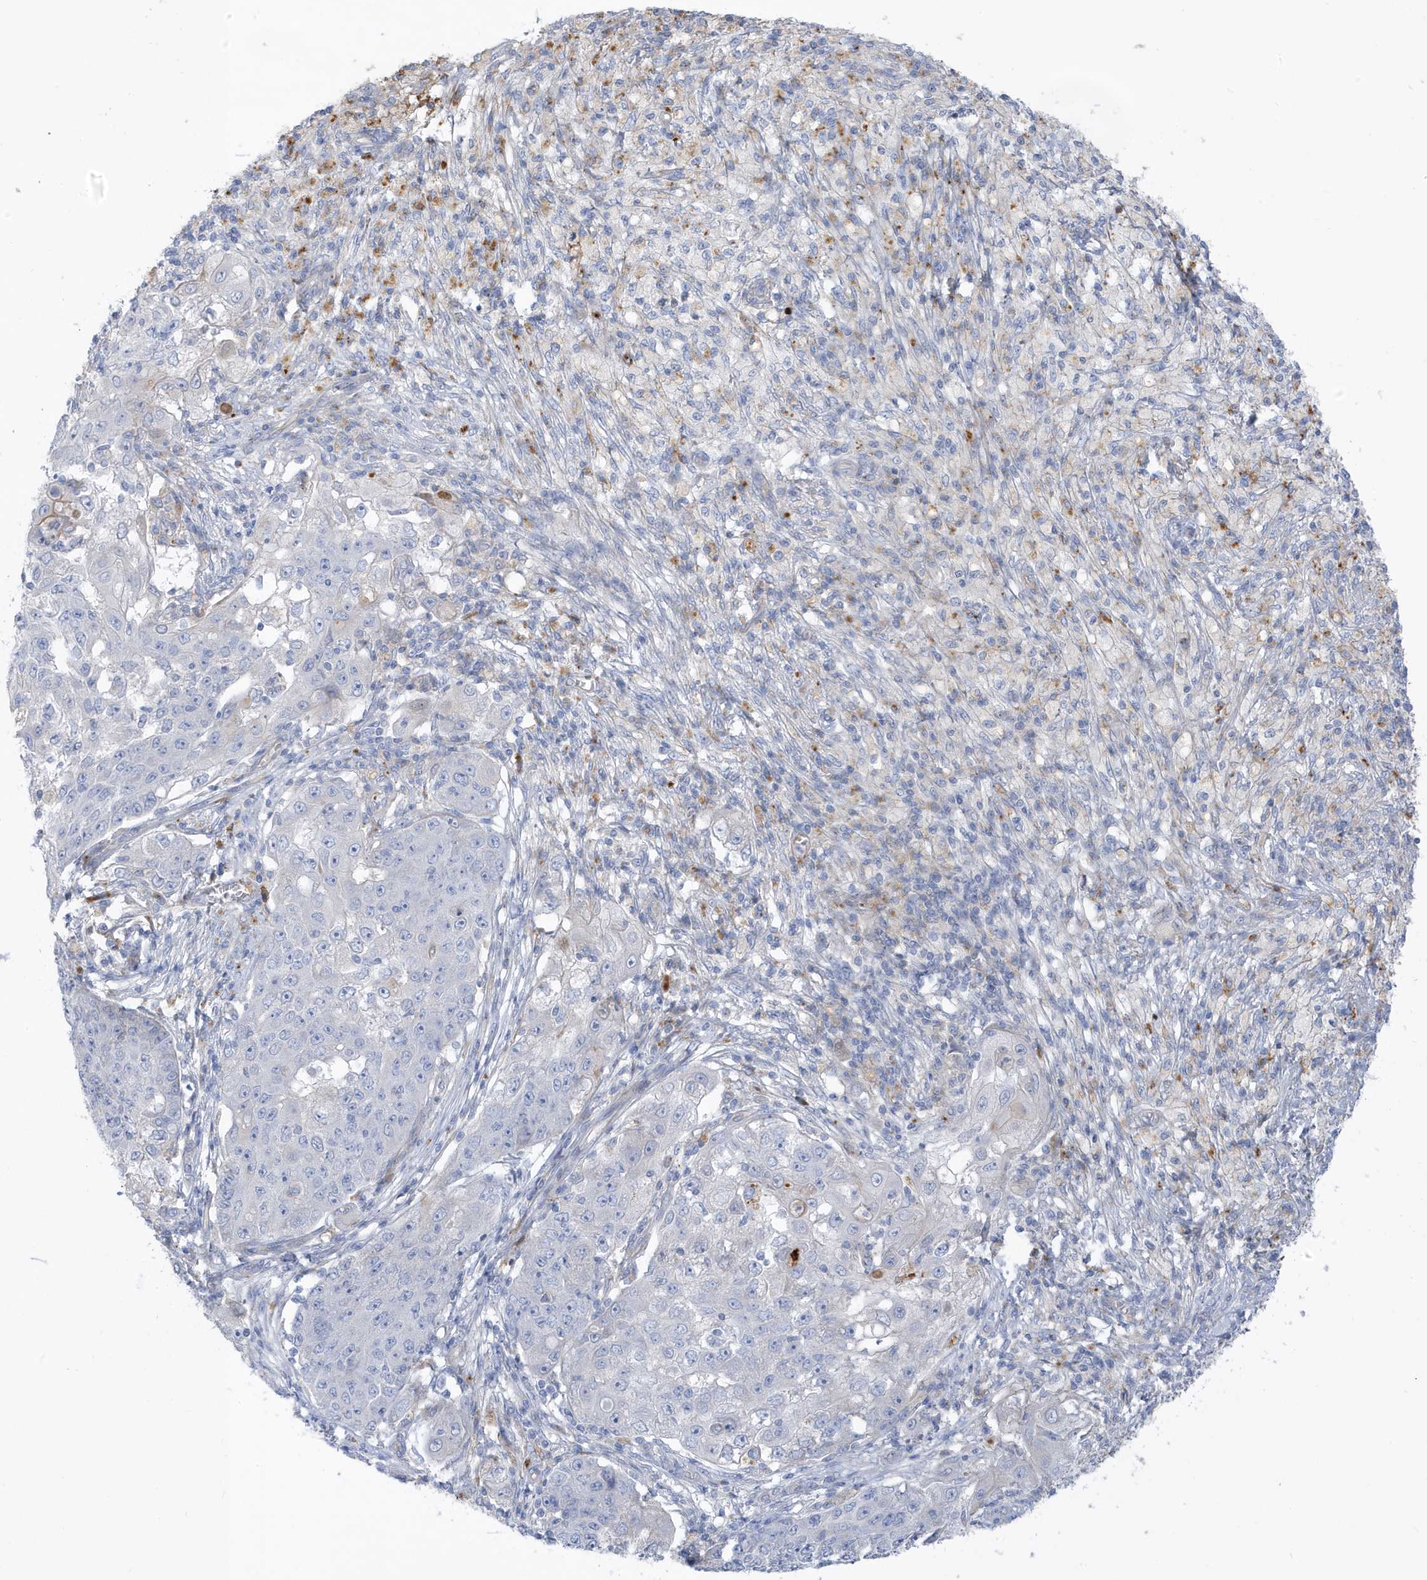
{"staining": {"intensity": "negative", "quantity": "none", "location": "none"}, "tissue": "ovarian cancer", "cell_type": "Tumor cells", "image_type": "cancer", "snomed": [{"axis": "morphology", "description": "Carcinoma, endometroid"}, {"axis": "topography", "description": "Ovary"}], "caption": "The histopathology image shows no significant positivity in tumor cells of ovarian cancer.", "gene": "ATP13A5", "patient": {"sex": "female", "age": 42}}